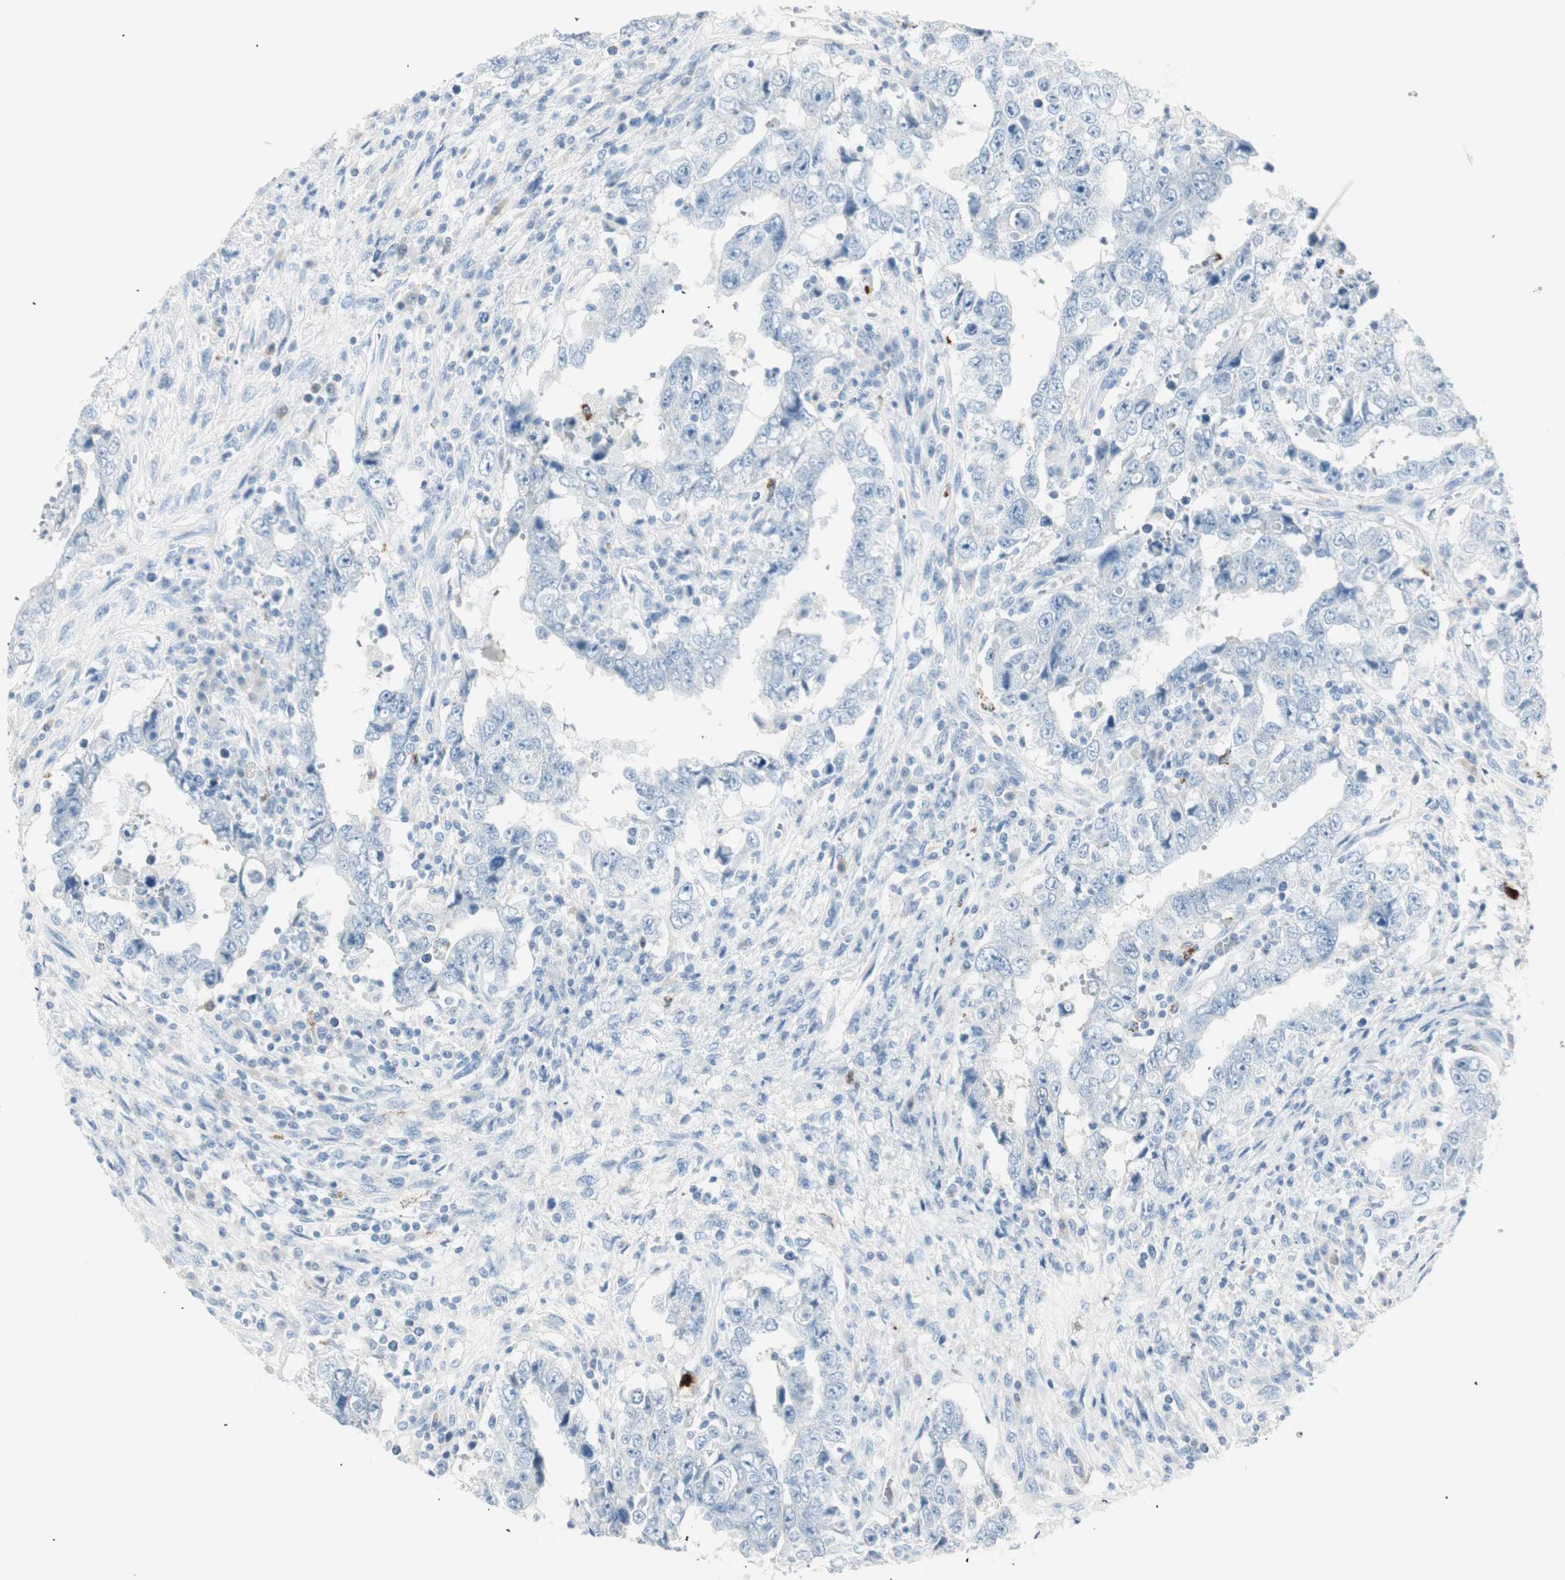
{"staining": {"intensity": "negative", "quantity": "none", "location": "none"}, "tissue": "testis cancer", "cell_type": "Tumor cells", "image_type": "cancer", "snomed": [{"axis": "morphology", "description": "Carcinoma, Embryonal, NOS"}, {"axis": "topography", "description": "Testis"}], "caption": "High power microscopy image of an immunohistochemistry (IHC) photomicrograph of testis cancer, revealing no significant expression in tumor cells.", "gene": "PRTN3", "patient": {"sex": "male", "age": 26}}